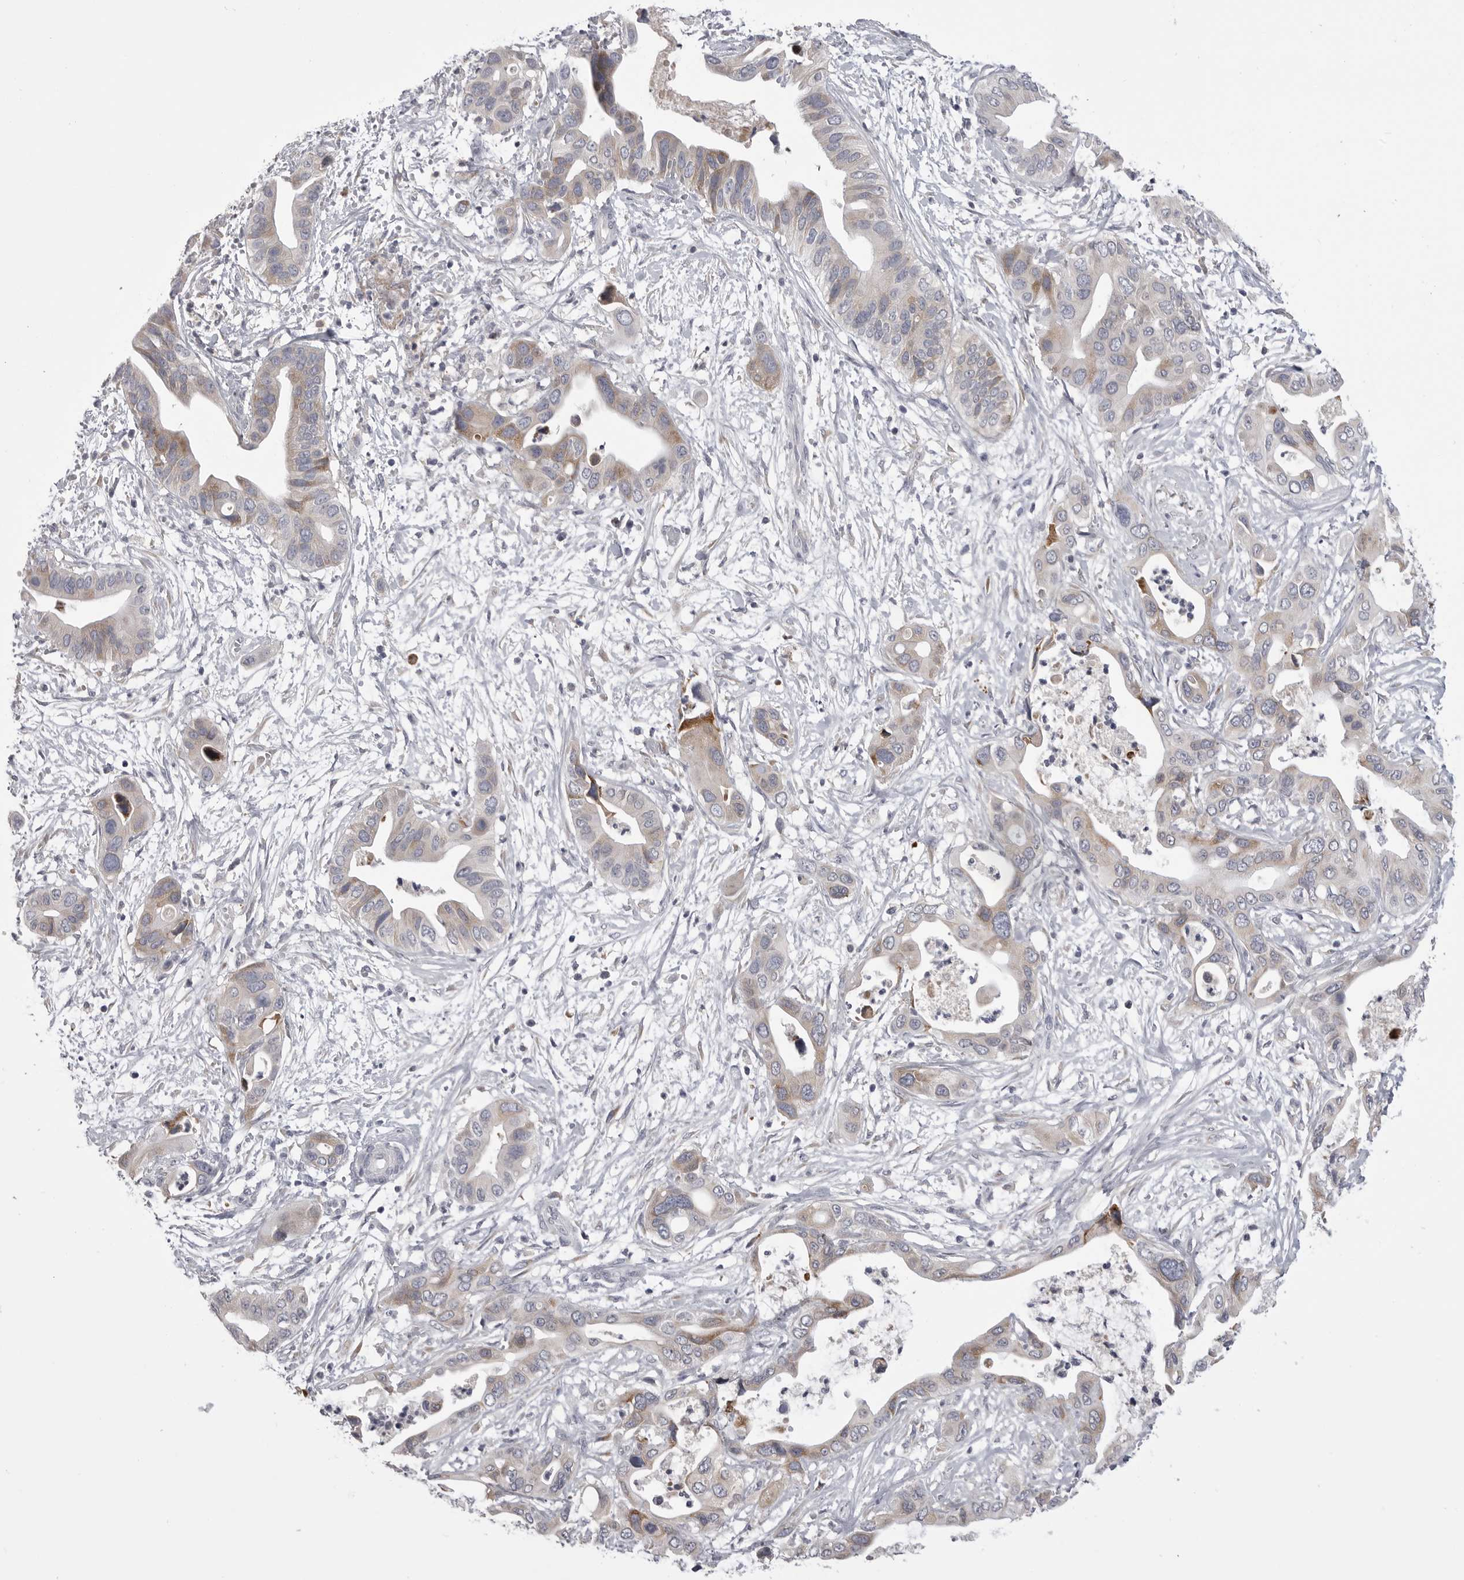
{"staining": {"intensity": "weak", "quantity": "<25%", "location": "cytoplasmic/membranous"}, "tissue": "pancreatic cancer", "cell_type": "Tumor cells", "image_type": "cancer", "snomed": [{"axis": "morphology", "description": "Adenocarcinoma, NOS"}, {"axis": "topography", "description": "Pancreas"}], "caption": "This photomicrograph is of pancreatic adenocarcinoma stained with immunohistochemistry (IHC) to label a protein in brown with the nuclei are counter-stained blue. There is no positivity in tumor cells. The staining is performed using DAB (3,3'-diaminobenzidine) brown chromogen with nuclei counter-stained in using hematoxylin.", "gene": "FKBP2", "patient": {"sex": "male", "age": 66}}